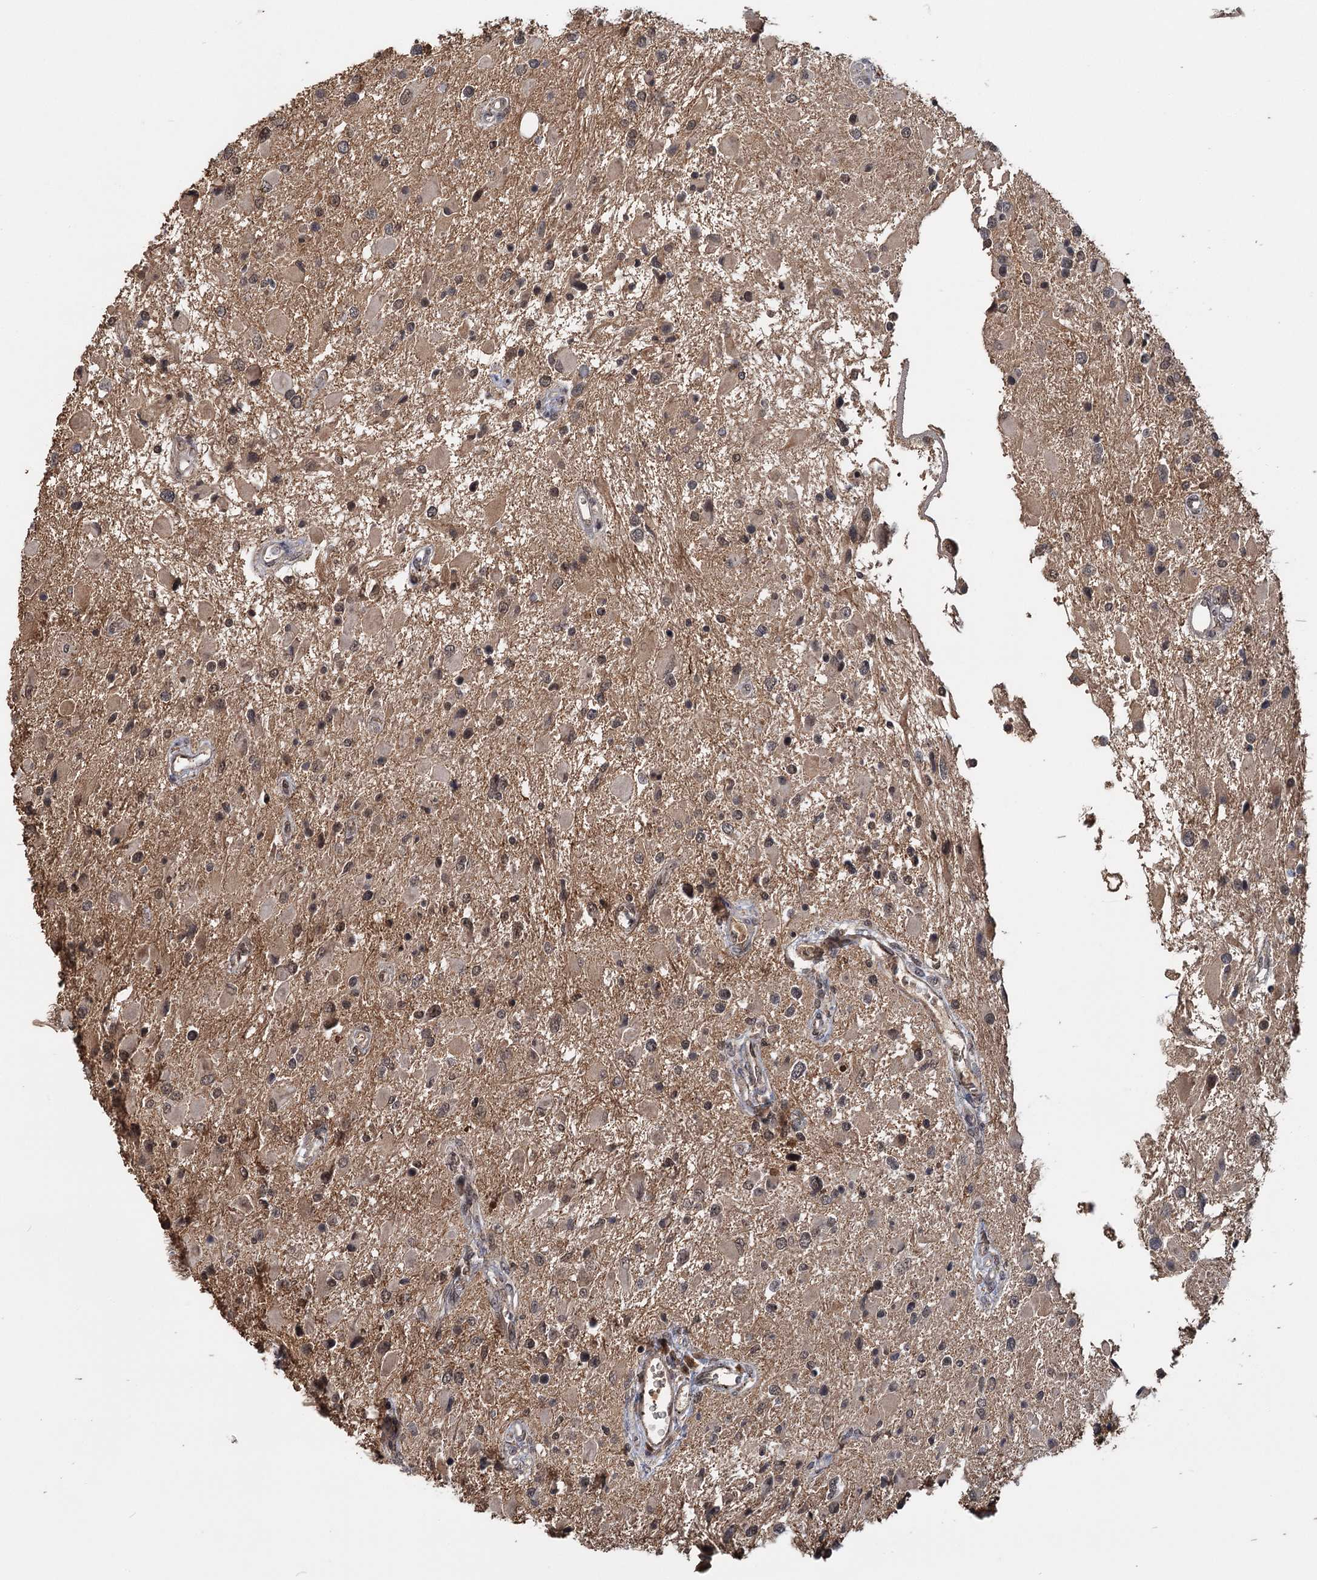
{"staining": {"intensity": "weak", "quantity": "25%-75%", "location": "nuclear"}, "tissue": "glioma", "cell_type": "Tumor cells", "image_type": "cancer", "snomed": [{"axis": "morphology", "description": "Glioma, malignant, High grade"}, {"axis": "topography", "description": "Brain"}], "caption": "Immunohistochemical staining of human malignant glioma (high-grade) demonstrates weak nuclear protein expression in about 25%-75% of tumor cells.", "gene": "KANSL2", "patient": {"sex": "male", "age": 53}}